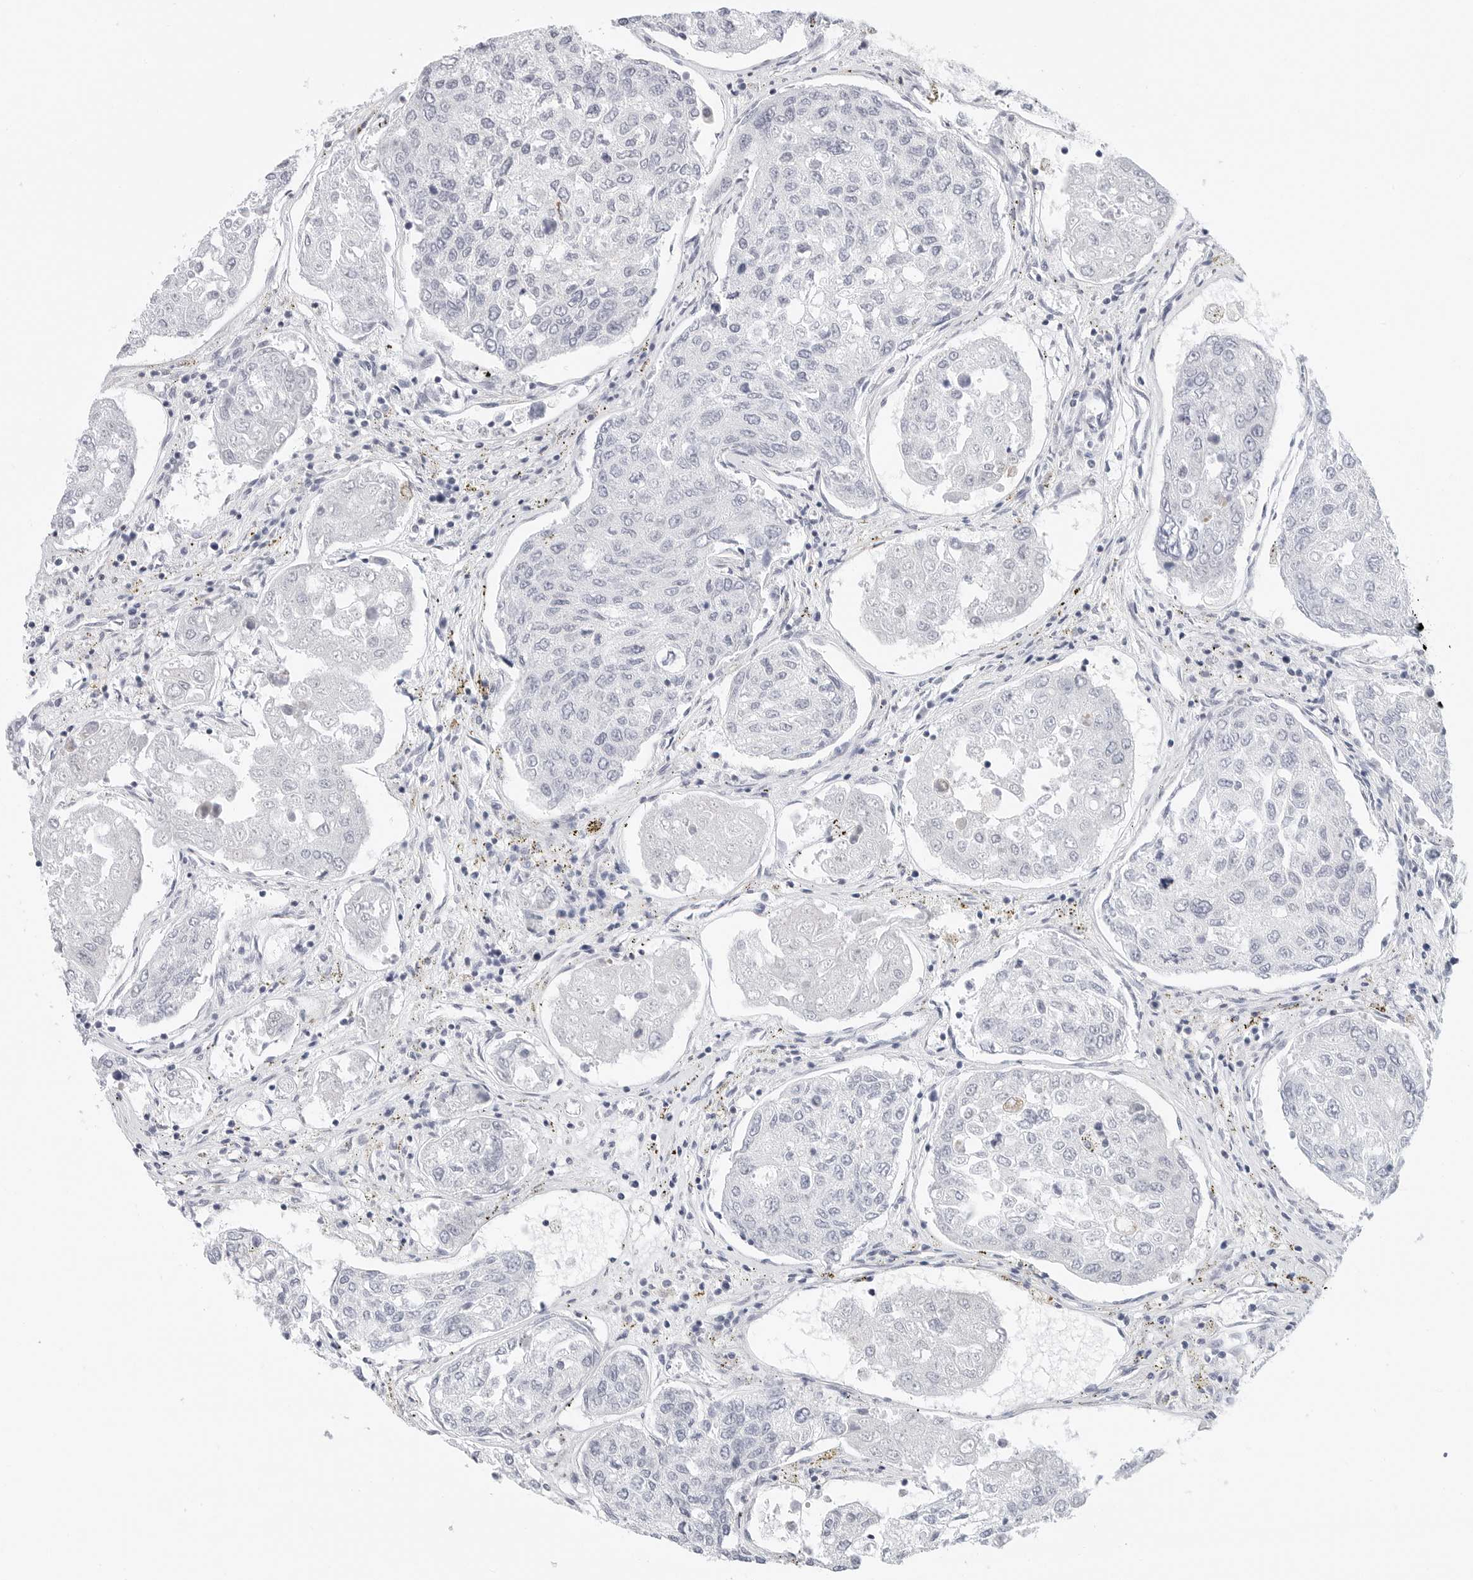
{"staining": {"intensity": "negative", "quantity": "none", "location": "none"}, "tissue": "urothelial cancer", "cell_type": "Tumor cells", "image_type": "cancer", "snomed": [{"axis": "morphology", "description": "Urothelial carcinoma, High grade"}, {"axis": "topography", "description": "Lymph node"}, {"axis": "topography", "description": "Urinary bladder"}], "caption": "DAB immunohistochemical staining of urothelial carcinoma (high-grade) displays no significant positivity in tumor cells.", "gene": "TSEN2", "patient": {"sex": "male", "age": 51}}